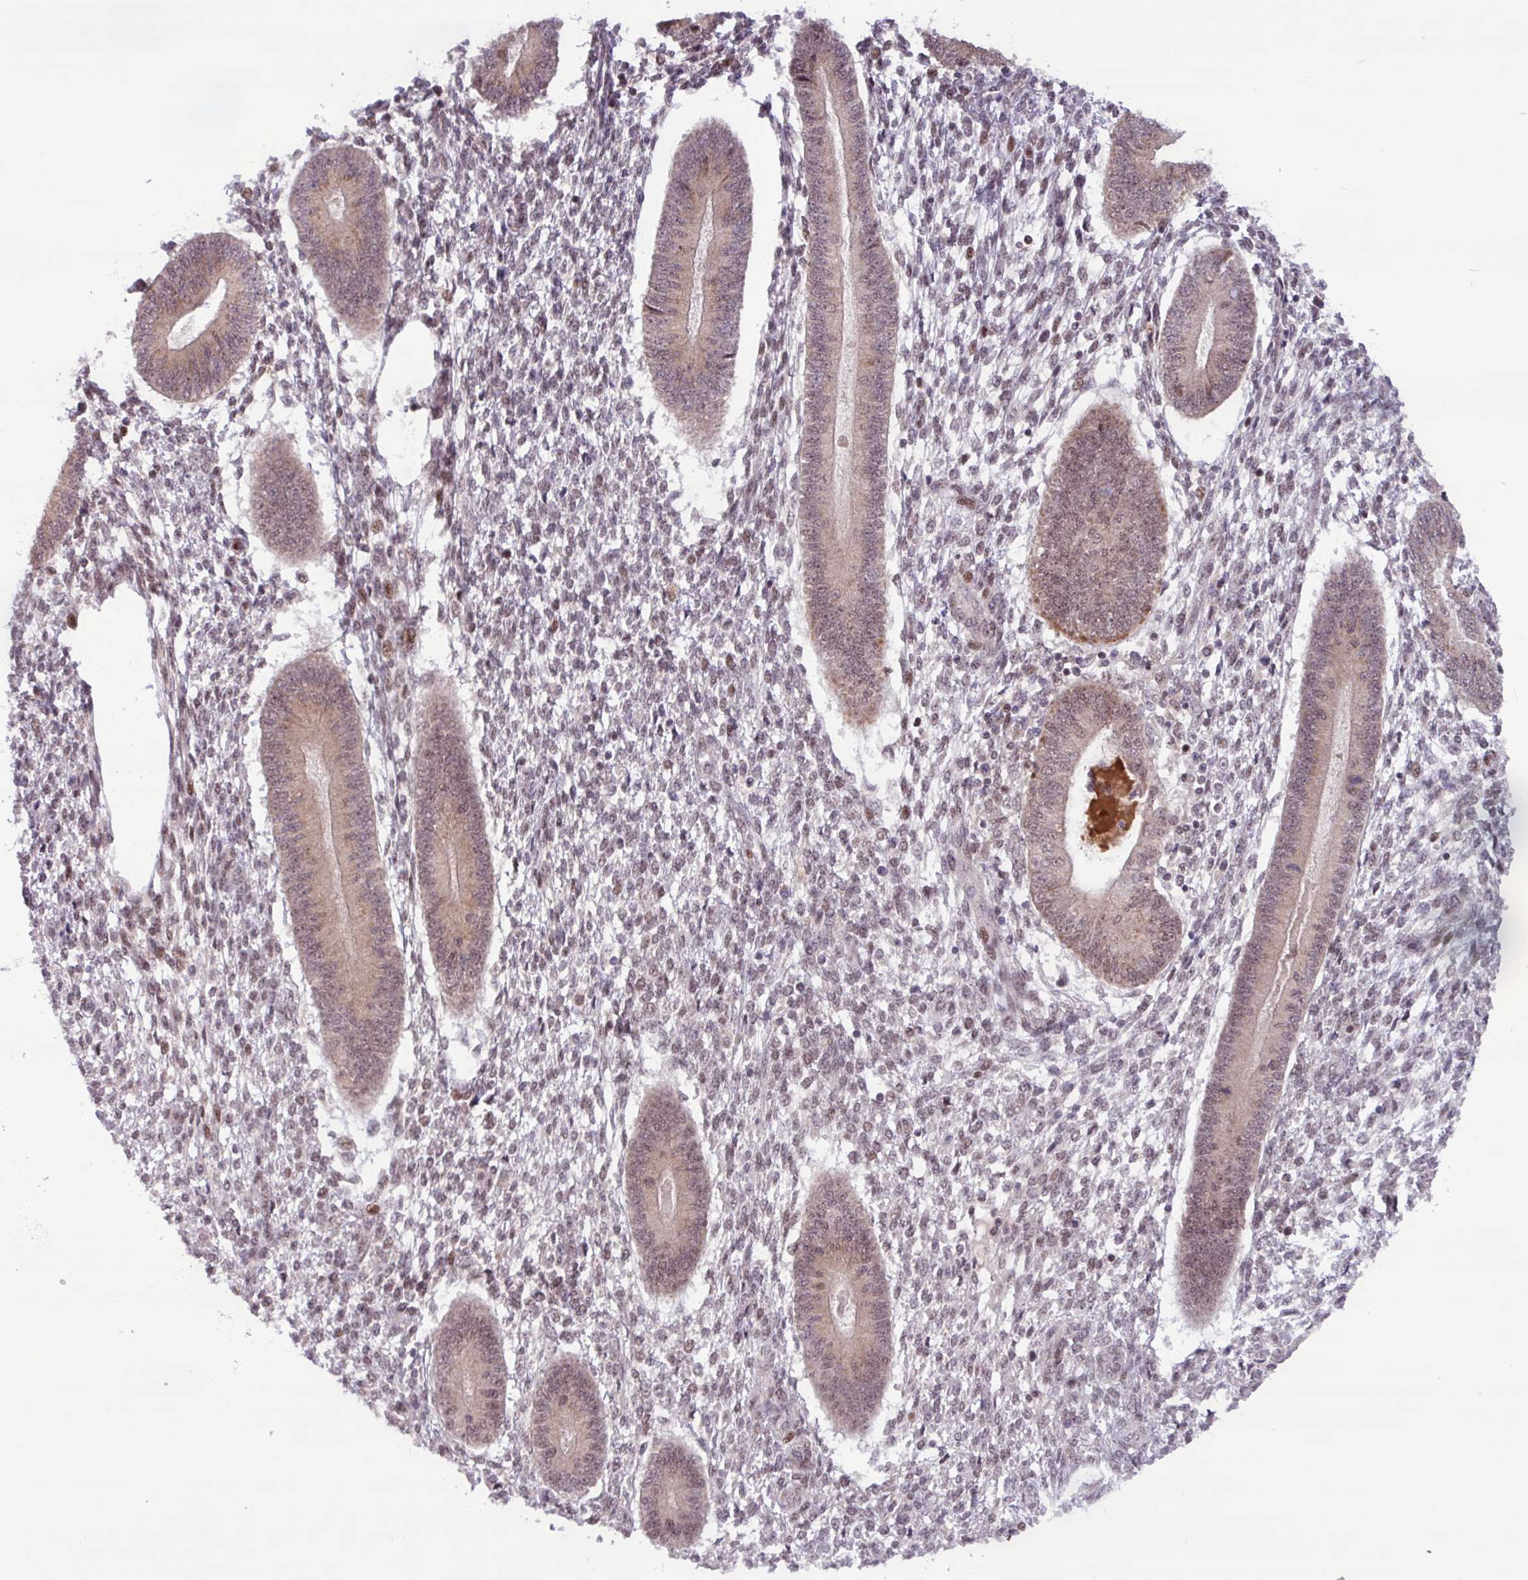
{"staining": {"intensity": "weak", "quantity": "25%-75%", "location": "nuclear"}, "tissue": "endometrium", "cell_type": "Cells in endometrial stroma", "image_type": "normal", "snomed": [{"axis": "morphology", "description": "Normal tissue, NOS"}, {"axis": "topography", "description": "Endometrium"}], "caption": "This photomicrograph demonstrates immunohistochemistry staining of benign human endometrium, with low weak nuclear staining in approximately 25%-75% of cells in endometrial stroma.", "gene": "BRD3", "patient": {"sex": "female", "age": 49}}